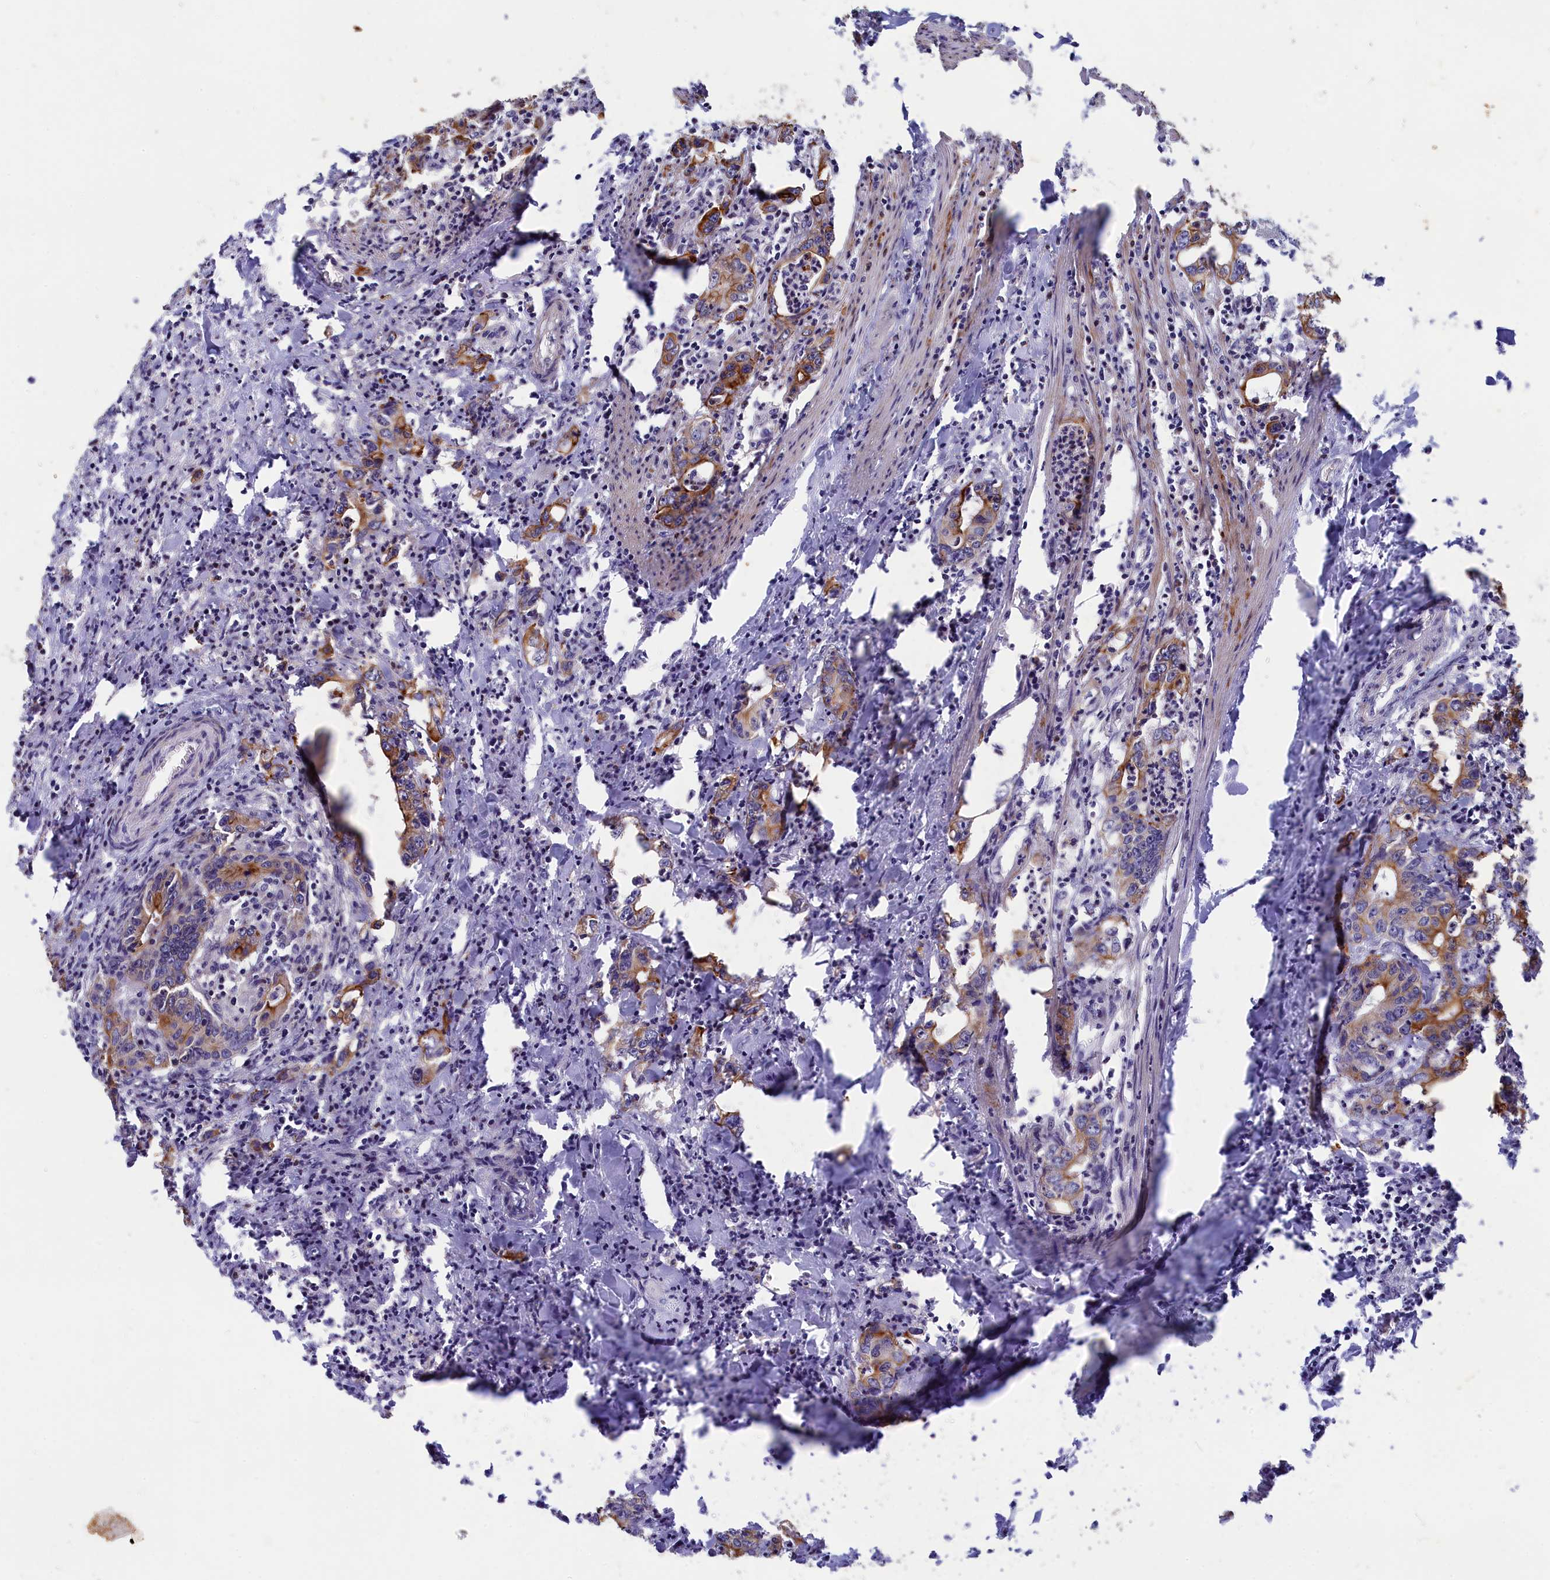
{"staining": {"intensity": "strong", "quantity": "25%-75%", "location": "cytoplasmic/membranous"}, "tissue": "colorectal cancer", "cell_type": "Tumor cells", "image_type": "cancer", "snomed": [{"axis": "morphology", "description": "Adenocarcinoma, NOS"}, {"axis": "topography", "description": "Colon"}], "caption": "A photomicrograph of adenocarcinoma (colorectal) stained for a protein reveals strong cytoplasmic/membranous brown staining in tumor cells.", "gene": "ANKRD34B", "patient": {"sex": "female", "age": 75}}